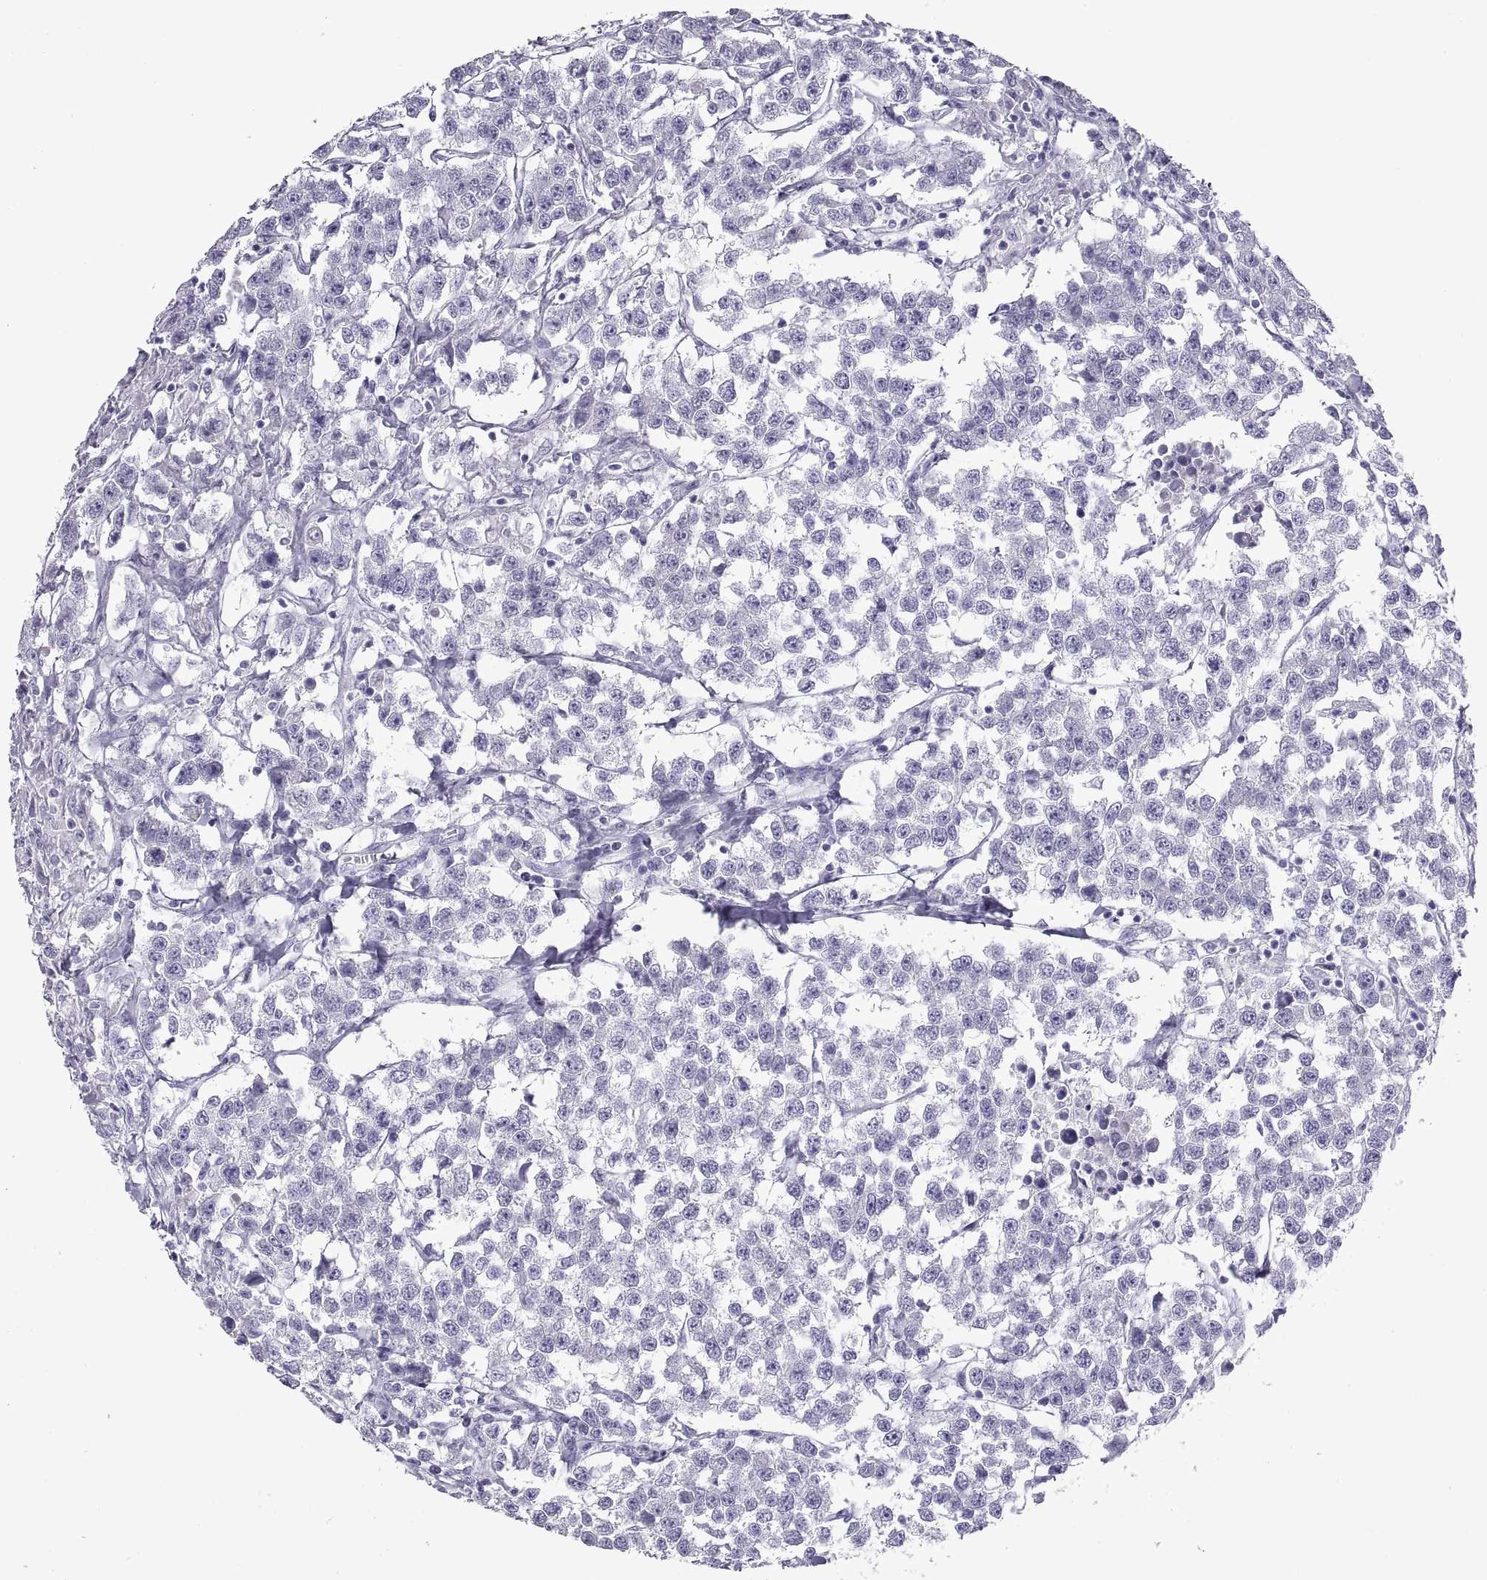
{"staining": {"intensity": "negative", "quantity": "none", "location": "none"}, "tissue": "testis cancer", "cell_type": "Tumor cells", "image_type": "cancer", "snomed": [{"axis": "morphology", "description": "Seminoma, NOS"}, {"axis": "topography", "description": "Testis"}], "caption": "Seminoma (testis) was stained to show a protein in brown. There is no significant staining in tumor cells. (IHC, brightfield microscopy, high magnification).", "gene": "RGS20", "patient": {"sex": "male", "age": 59}}